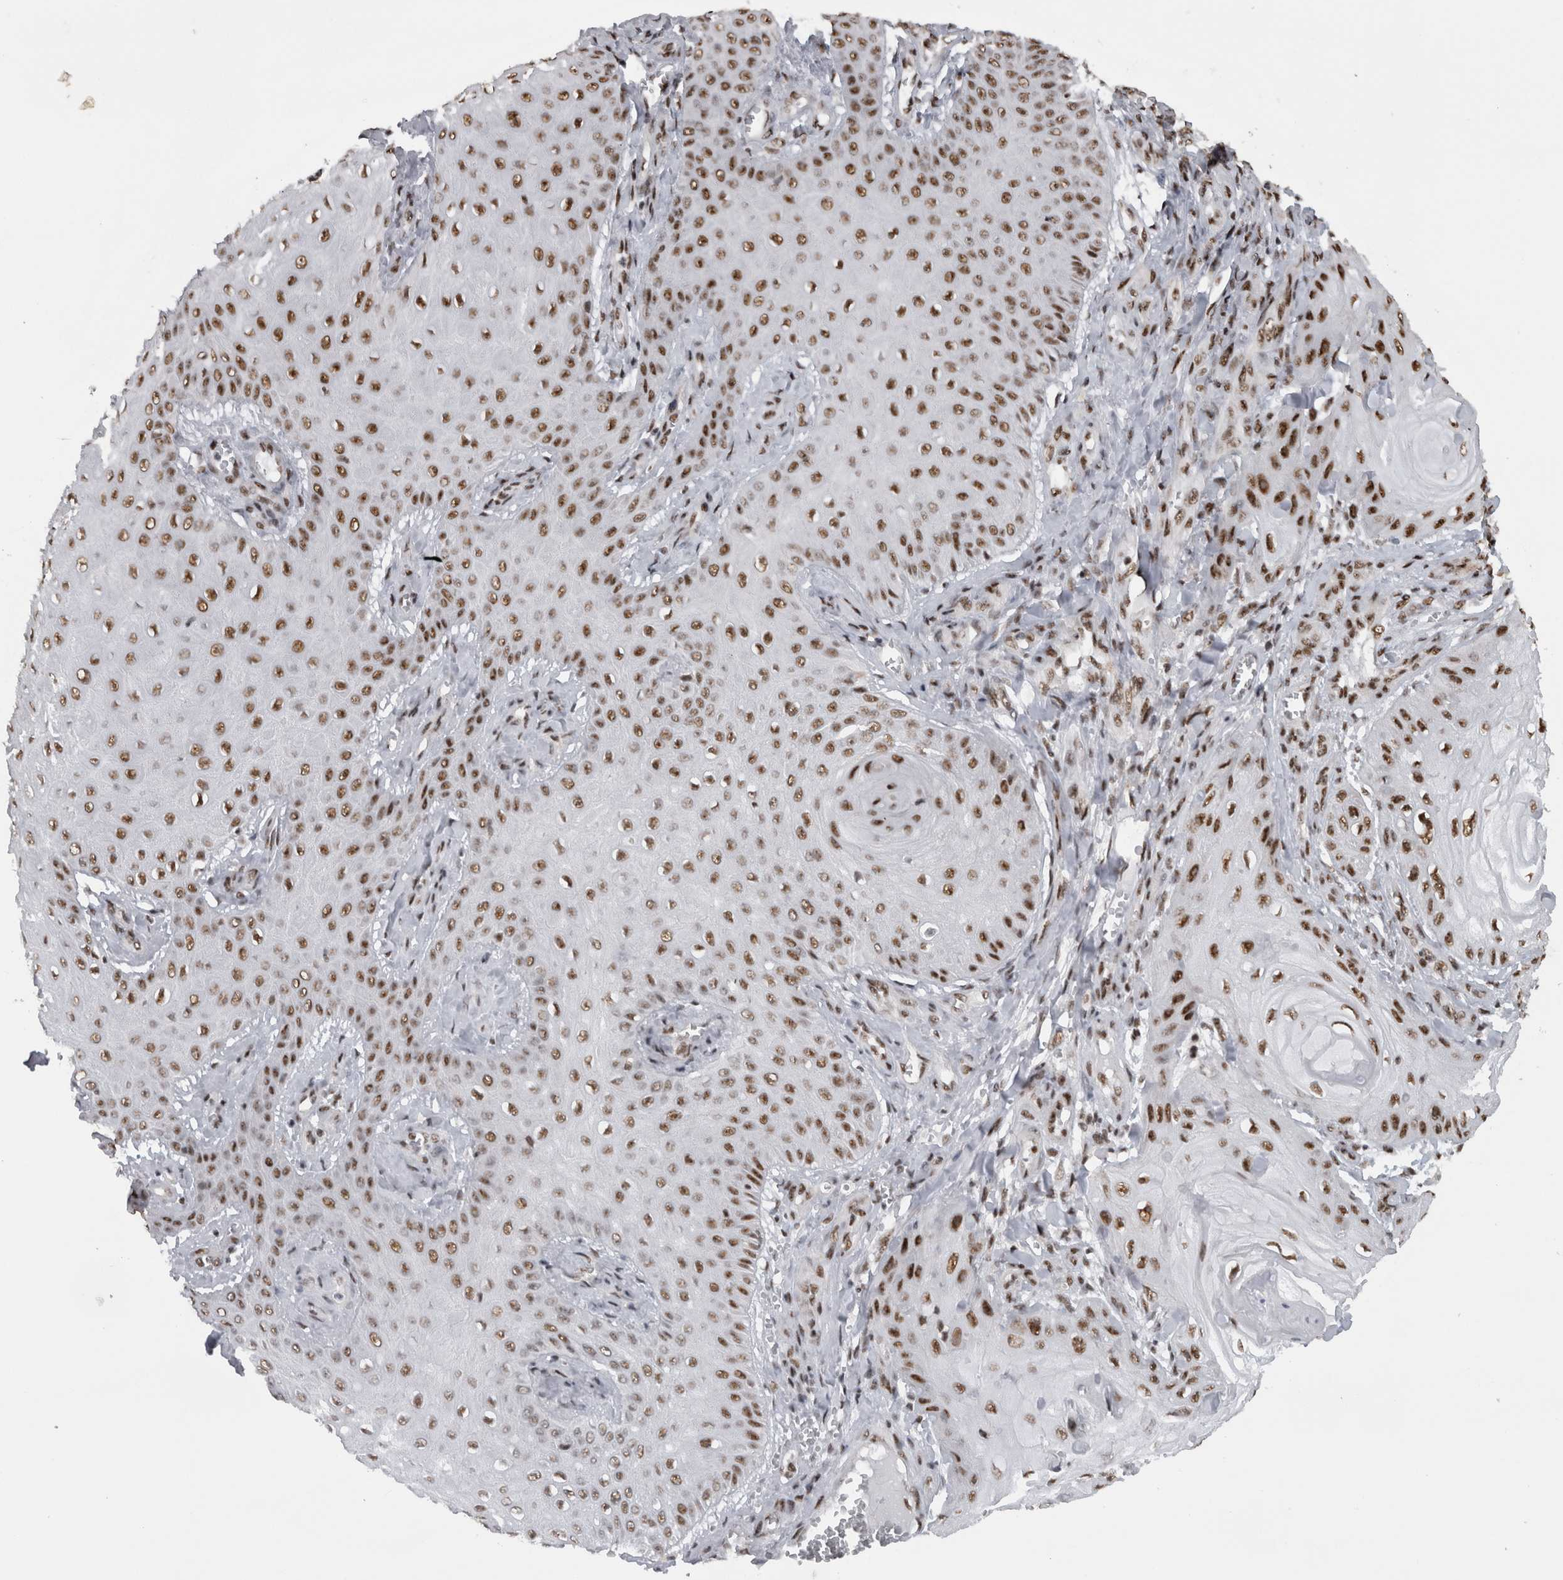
{"staining": {"intensity": "moderate", "quantity": ">75%", "location": "nuclear"}, "tissue": "skin cancer", "cell_type": "Tumor cells", "image_type": "cancer", "snomed": [{"axis": "morphology", "description": "Squamous cell carcinoma, NOS"}, {"axis": "topography", "description": "Skin"}], "caption": "Moderate nuclear positivity is present in about >75% of tumor cells in skin cancer (squamous cell carcinoma).", "gene": "CDK11A", "patient": {"sex": "male", "age": 74}}